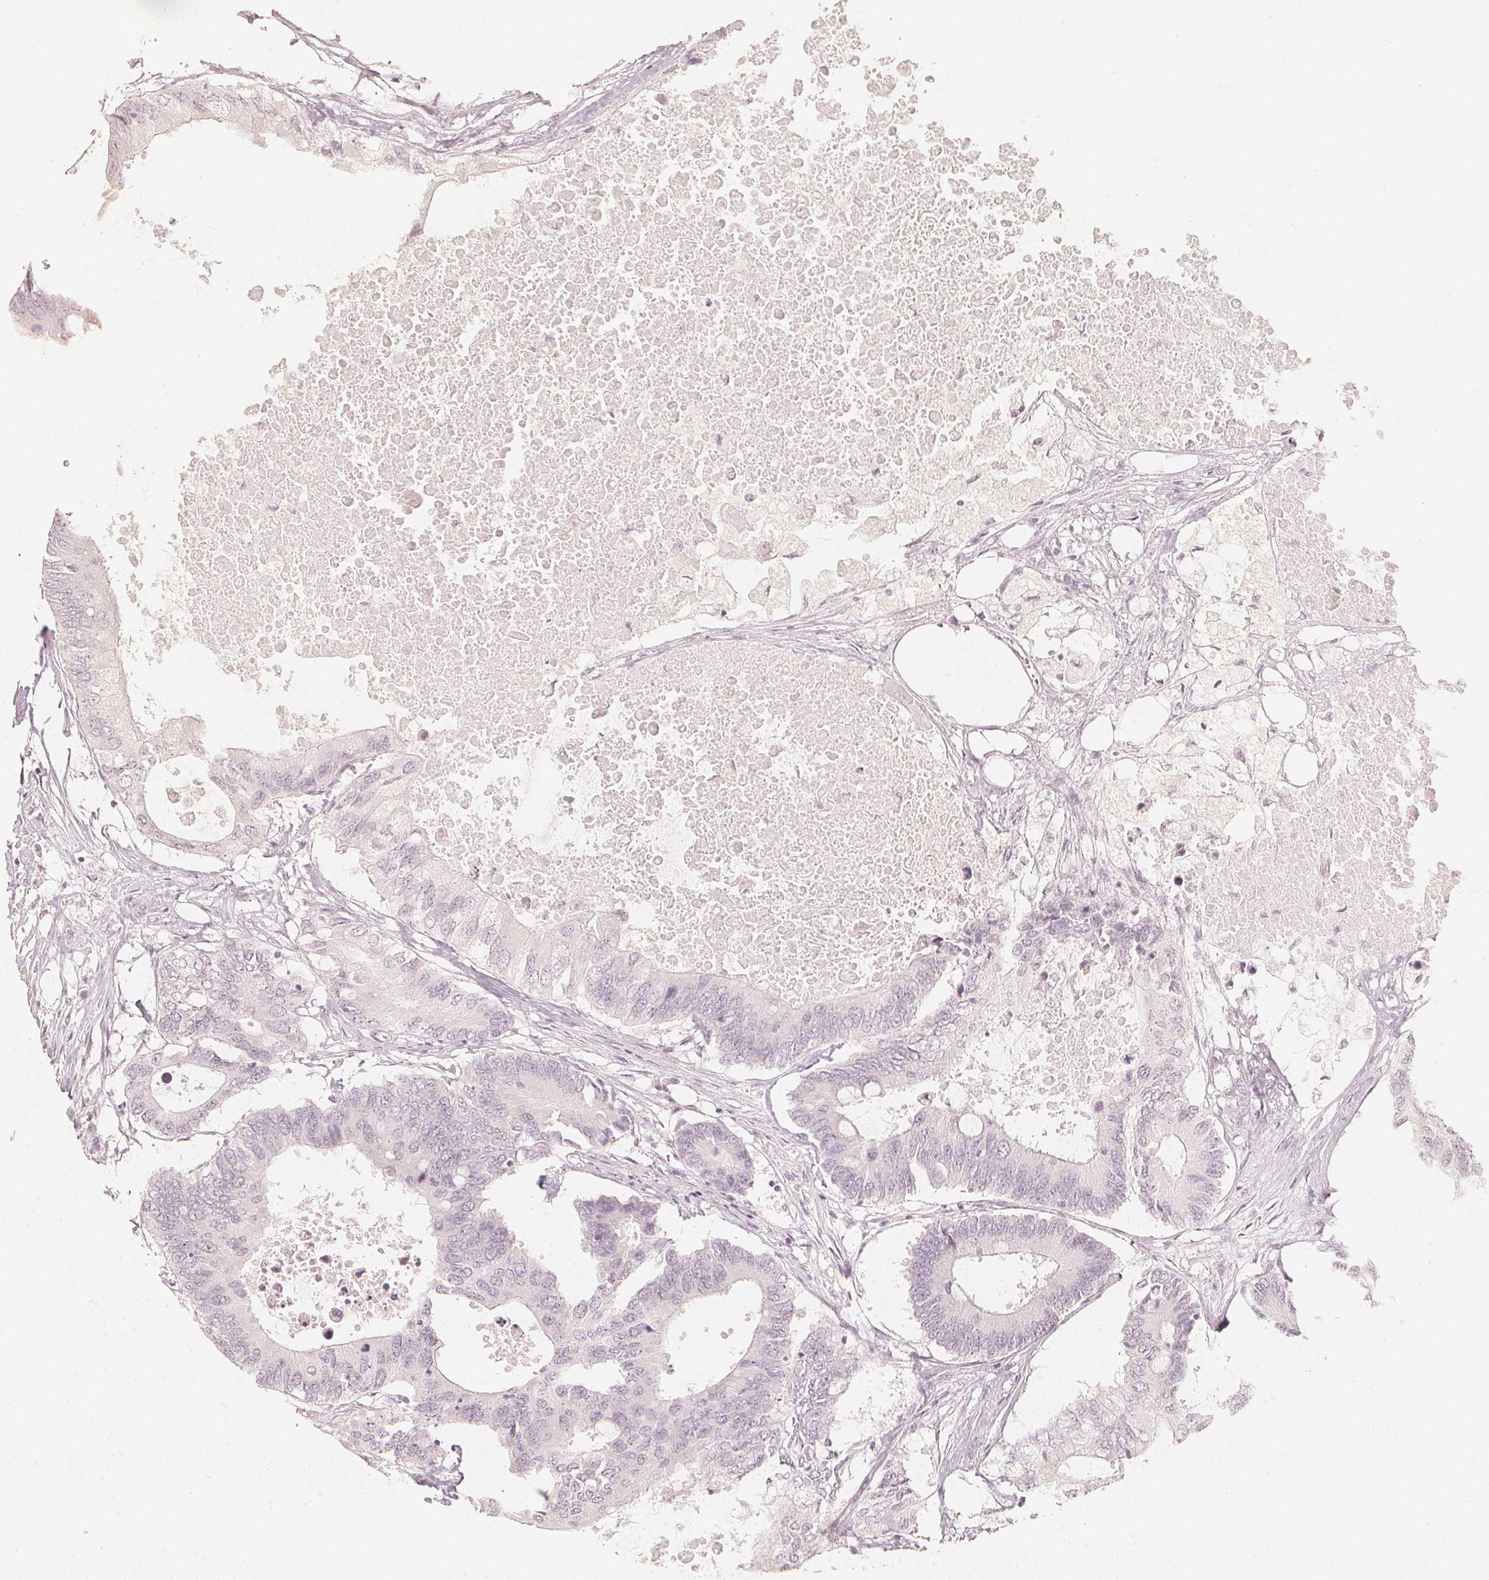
{"staining": {"intensity": "negative", "quantity": "none", "location": "none"}, "tissue": "colorectal cancer", "cell_type": "Tumor cells", "image_type": "cancer", "snomed": [{"axis": "morphology", "description": "Adenocarcinoma, NOS"}, {"axis": "topography", "description": "Colon"}], "caption": "This is an immunohistochemistry photomicrograph of human colorectal cancer. There is no expression in tumor cells.", "gene": "CALB1", "patient": {"sex": "male", "age": 71}}